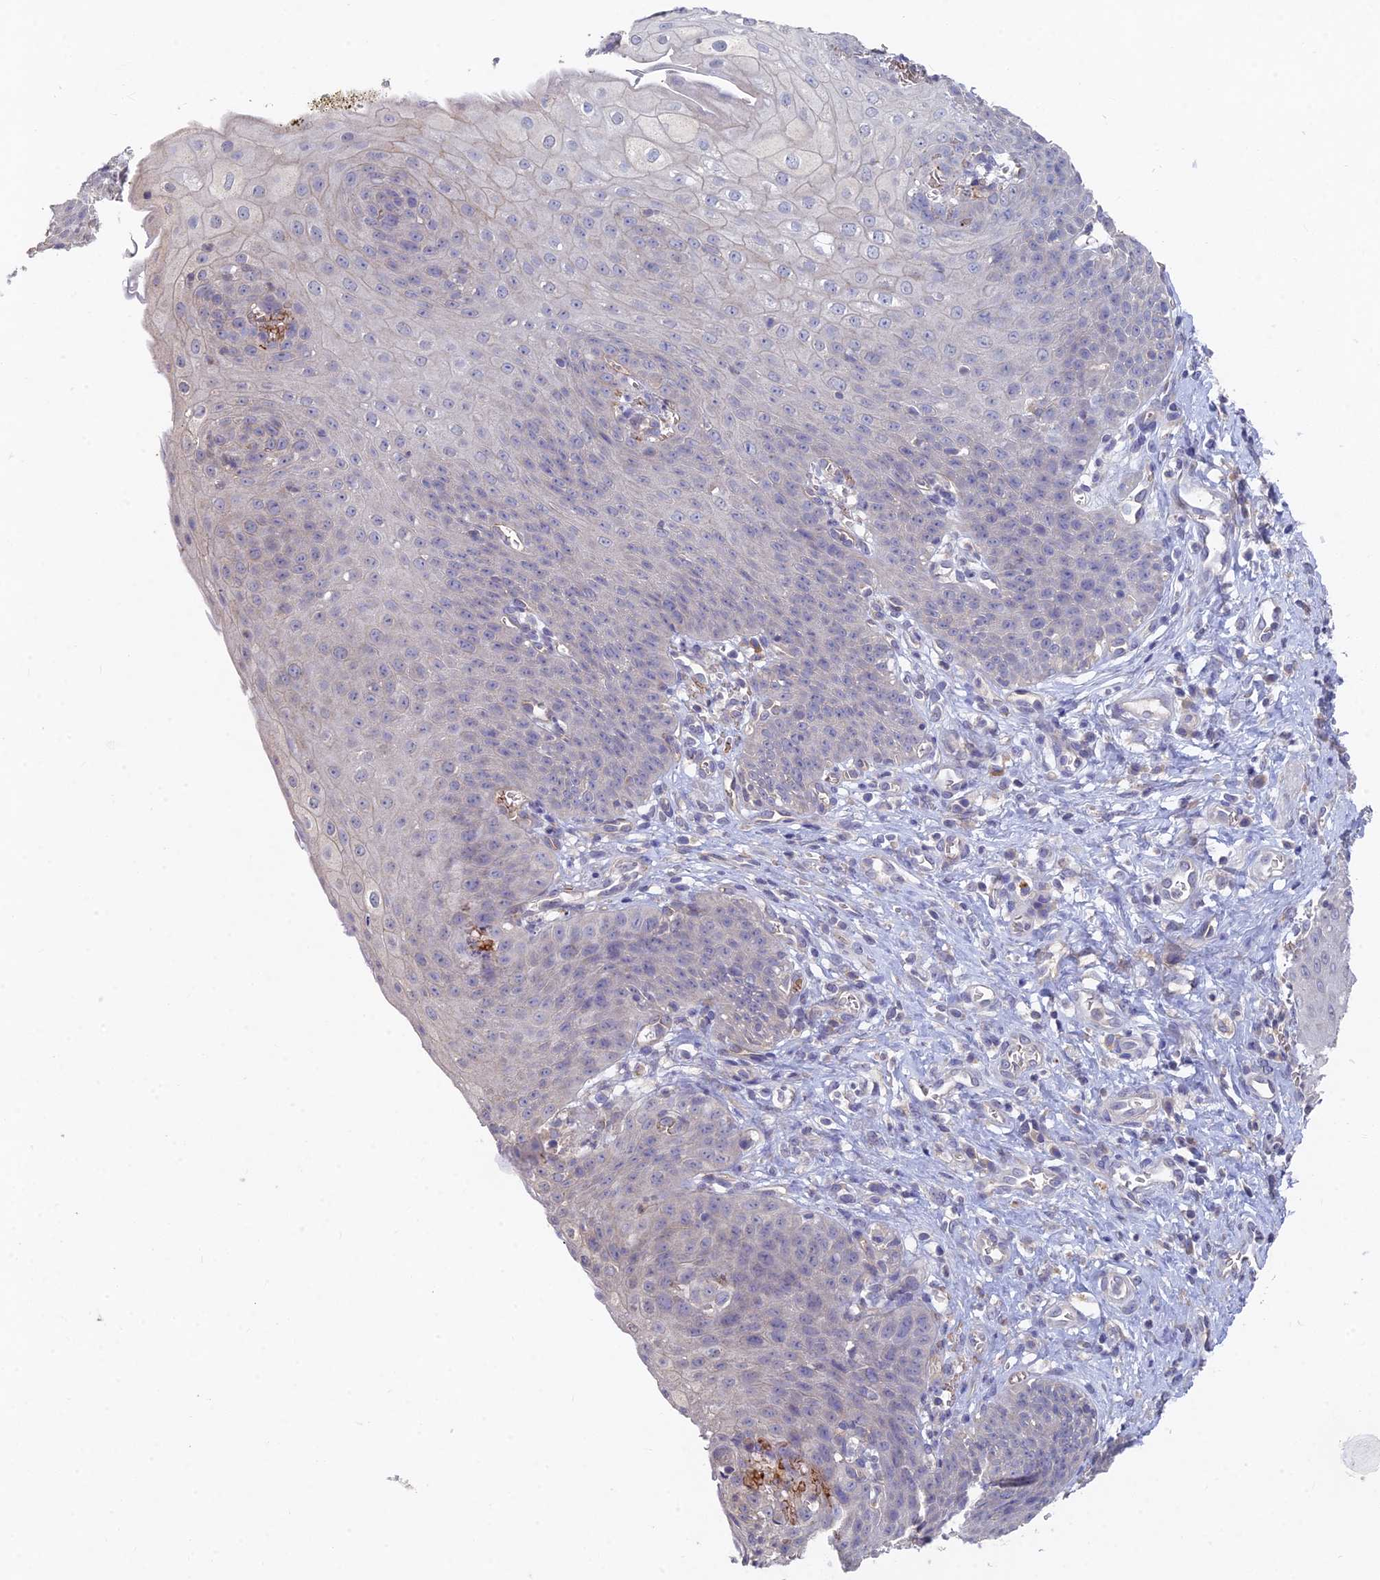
{"staining": {"intensity": "negative", "quantity": "none", "location": "none"}, "tissue": "esophagus", "cell_type": "Squamous epithelial cells", "image_type": "normal", "snomed": [{"axis": "morphology", "description": "Normal tissue, NOS"}, {"axis": "topography", "description": "Esophagus"}], "caption": "This micrograph is of benign esophagus stained with immunohistochemistry (IHC) to label a protein in brown with the nuclei are counter-stained blue. There is no expression in squamous epithelial cells.", "gene": "ARRDC1", "patient": {"sex": "male", "age": 71}}